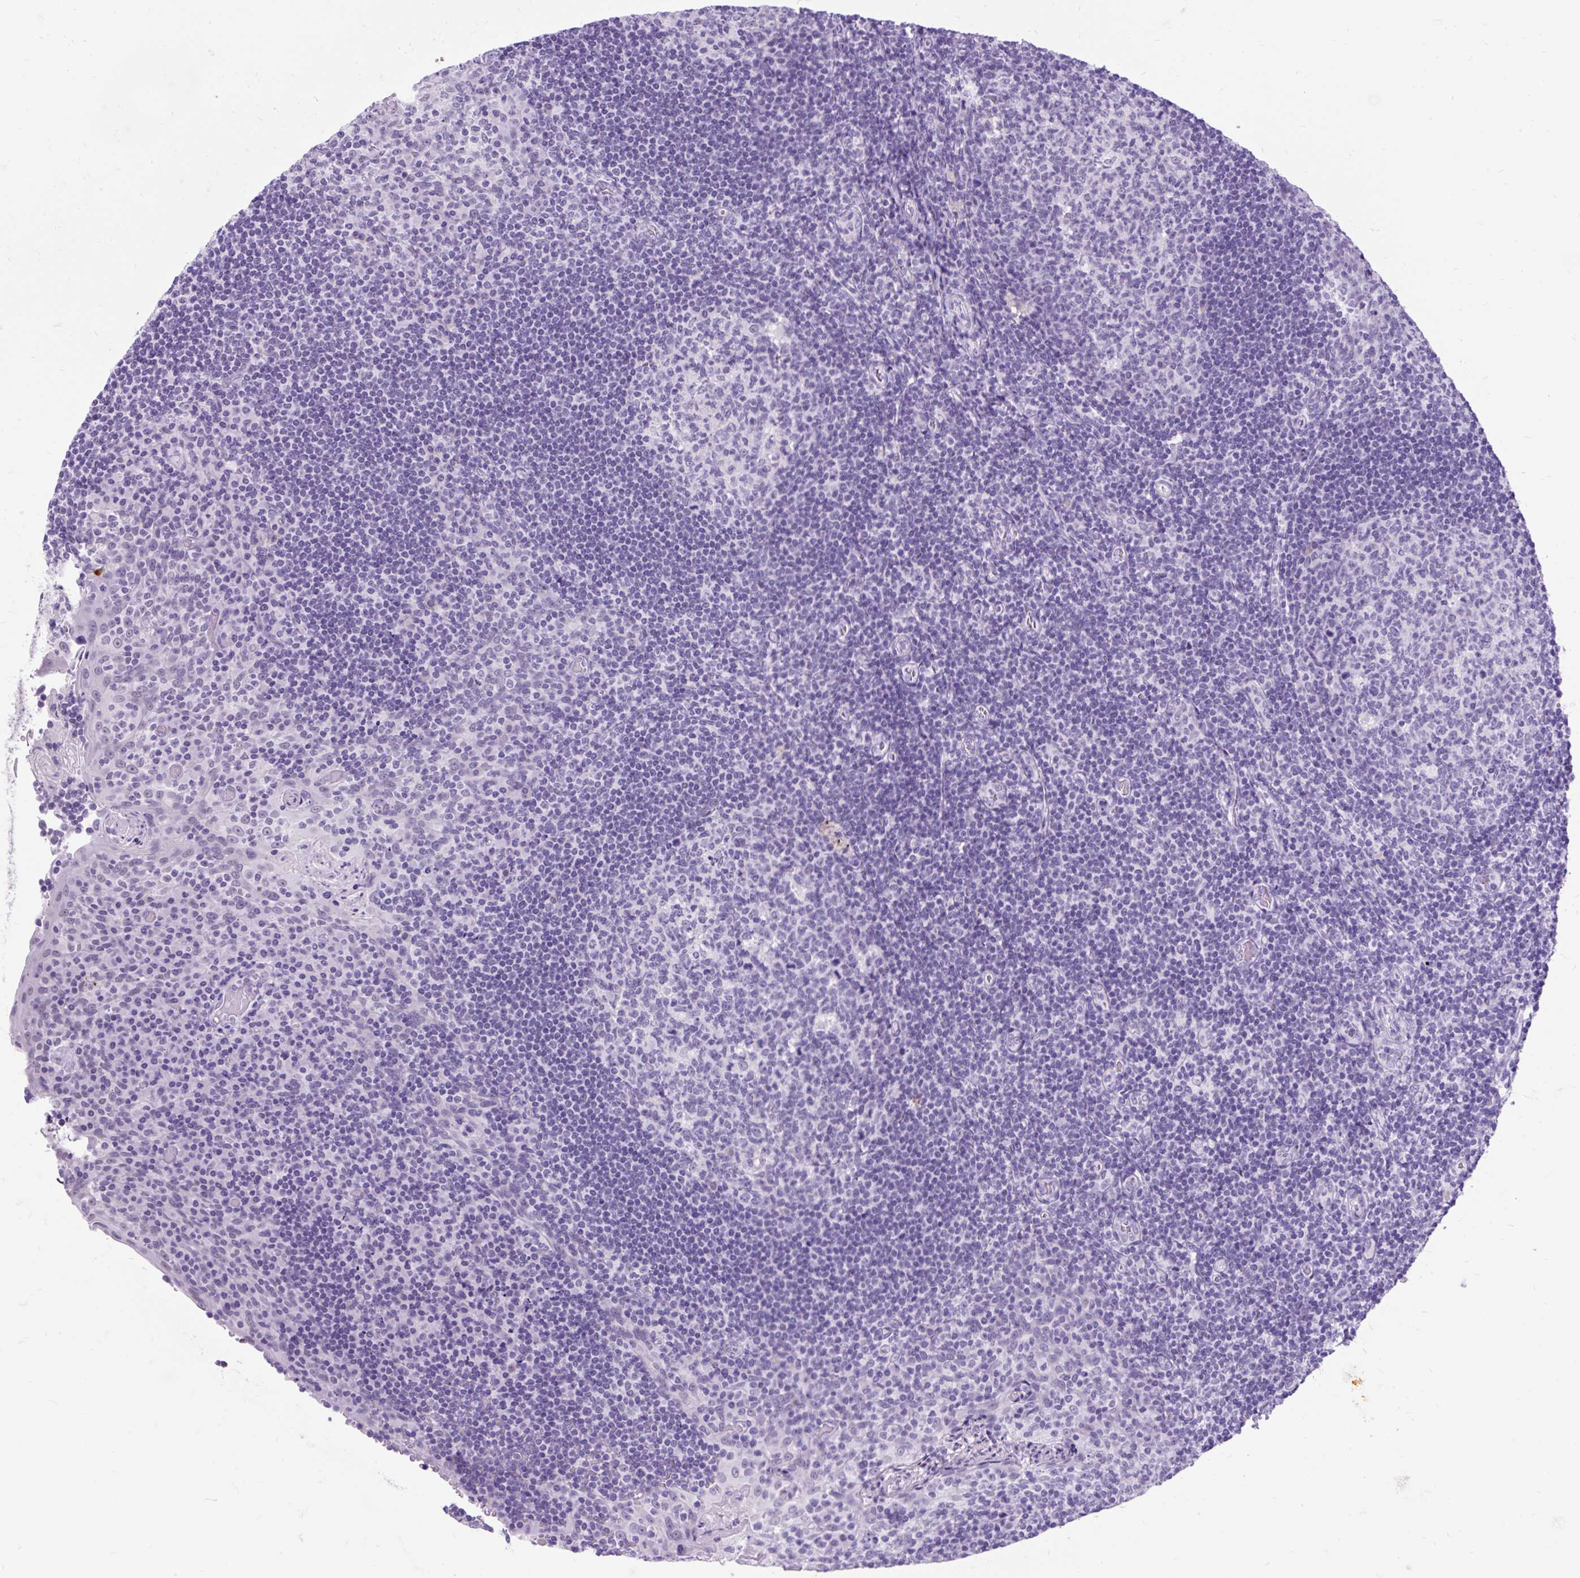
{"staining": {"intensity": "negative", "quantity": "none", "location": "none"}, "tissue": "tonsil", "cell_type": "Germinal center cells", "image_type": "normal", "snomed": [{"axis": "morphology", "description": "Normal tissue, NOS"}, {"axis": "topography", "description": "Tonsil"}], "caption": "The micrograph shows no significant staining in germinal center cells of tonsil. The staining is performed using DAB brown chromogen with nuclei counter-stained in using hematoxylin.", "gene": "SCGB1A1", "patient": {"sex": "male", "age": 17}}